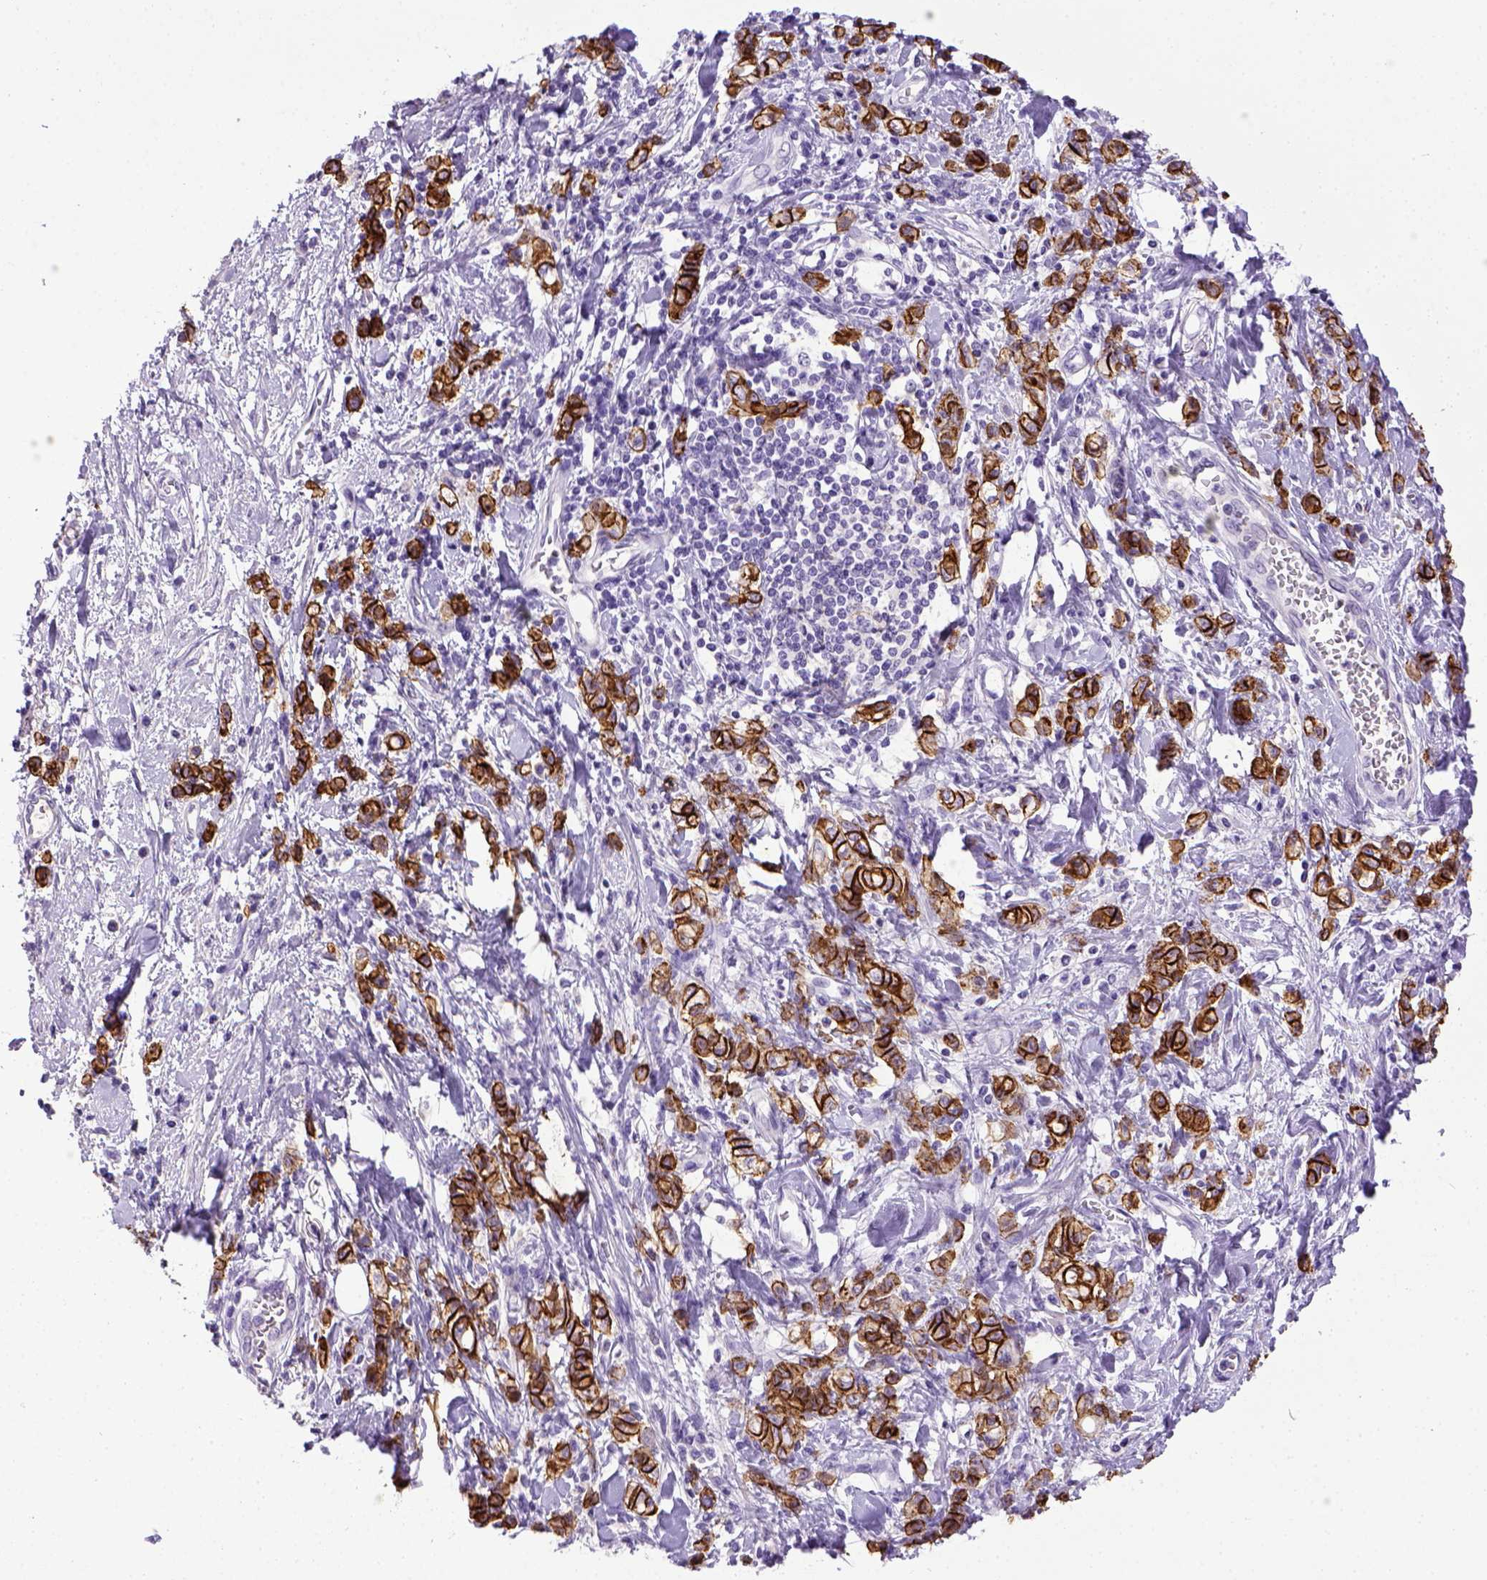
{"staining": {"intensity": "strong", "quantity": ">75%", "location": "cytoplasmic/membranous"}, "tissue": "stomach cancer", "cell_type": "Tumor cells", "image_type": "cancer", "snomed": [{"axis": "morphology", "description": "Adenocarcinoma, NOS"}, {"axis": "topography", "description": "Stomach"}], "caption": "A high amount of strong cytoplasmic/membranous positivity is seen in about >75% of tumor cells in stomach cancer tissue.", "gene": "CDH1", "patient": {"sex": "male", "age": 77}}